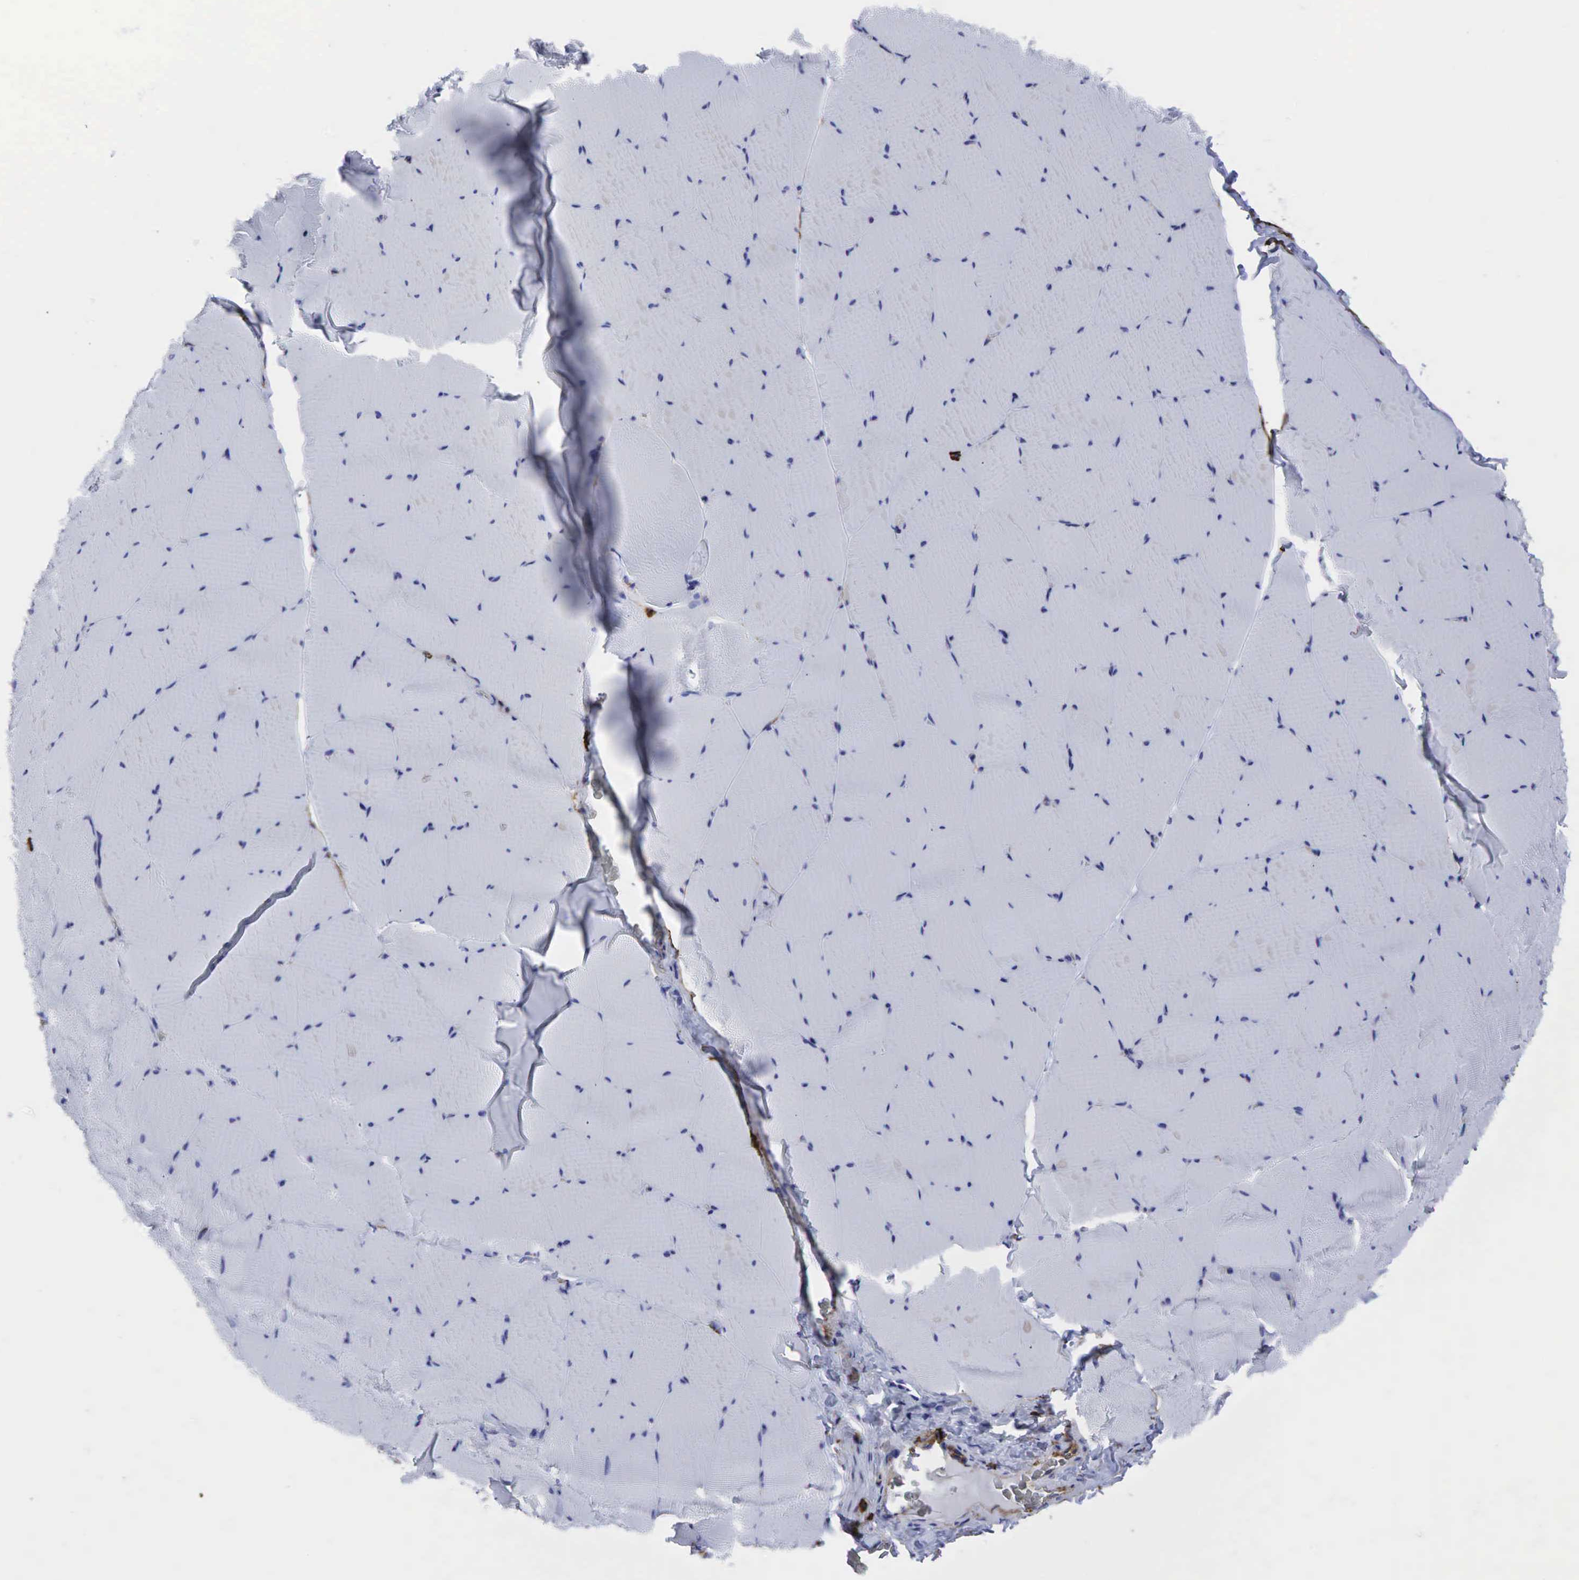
{"staining": {"intensity": "negative", "quantity": "none", "location": "none"}, "tissue": "skeletal muscle", "cell_type": "Myocytes", "image_type": "normal", "snomed": [{"axis": "morphology", "description": "Normal tissue, NOS"}, {"axis": "topography", "description": "Skeletal muscle"}, {"axis": "topography", "description": "Salivary gland"}], "caption": "Immunohistochemistry (IHC) image of benign human skeletal muscle stained for a protein (brown), which exhibits no expression in myocytes. (Stains: DAB IHC with hematoxylin counter stain, Microscopy: brightfield microscopy at high magnification).", "gene": "CD44", "patient": {"sex": "male", "age": 62}}